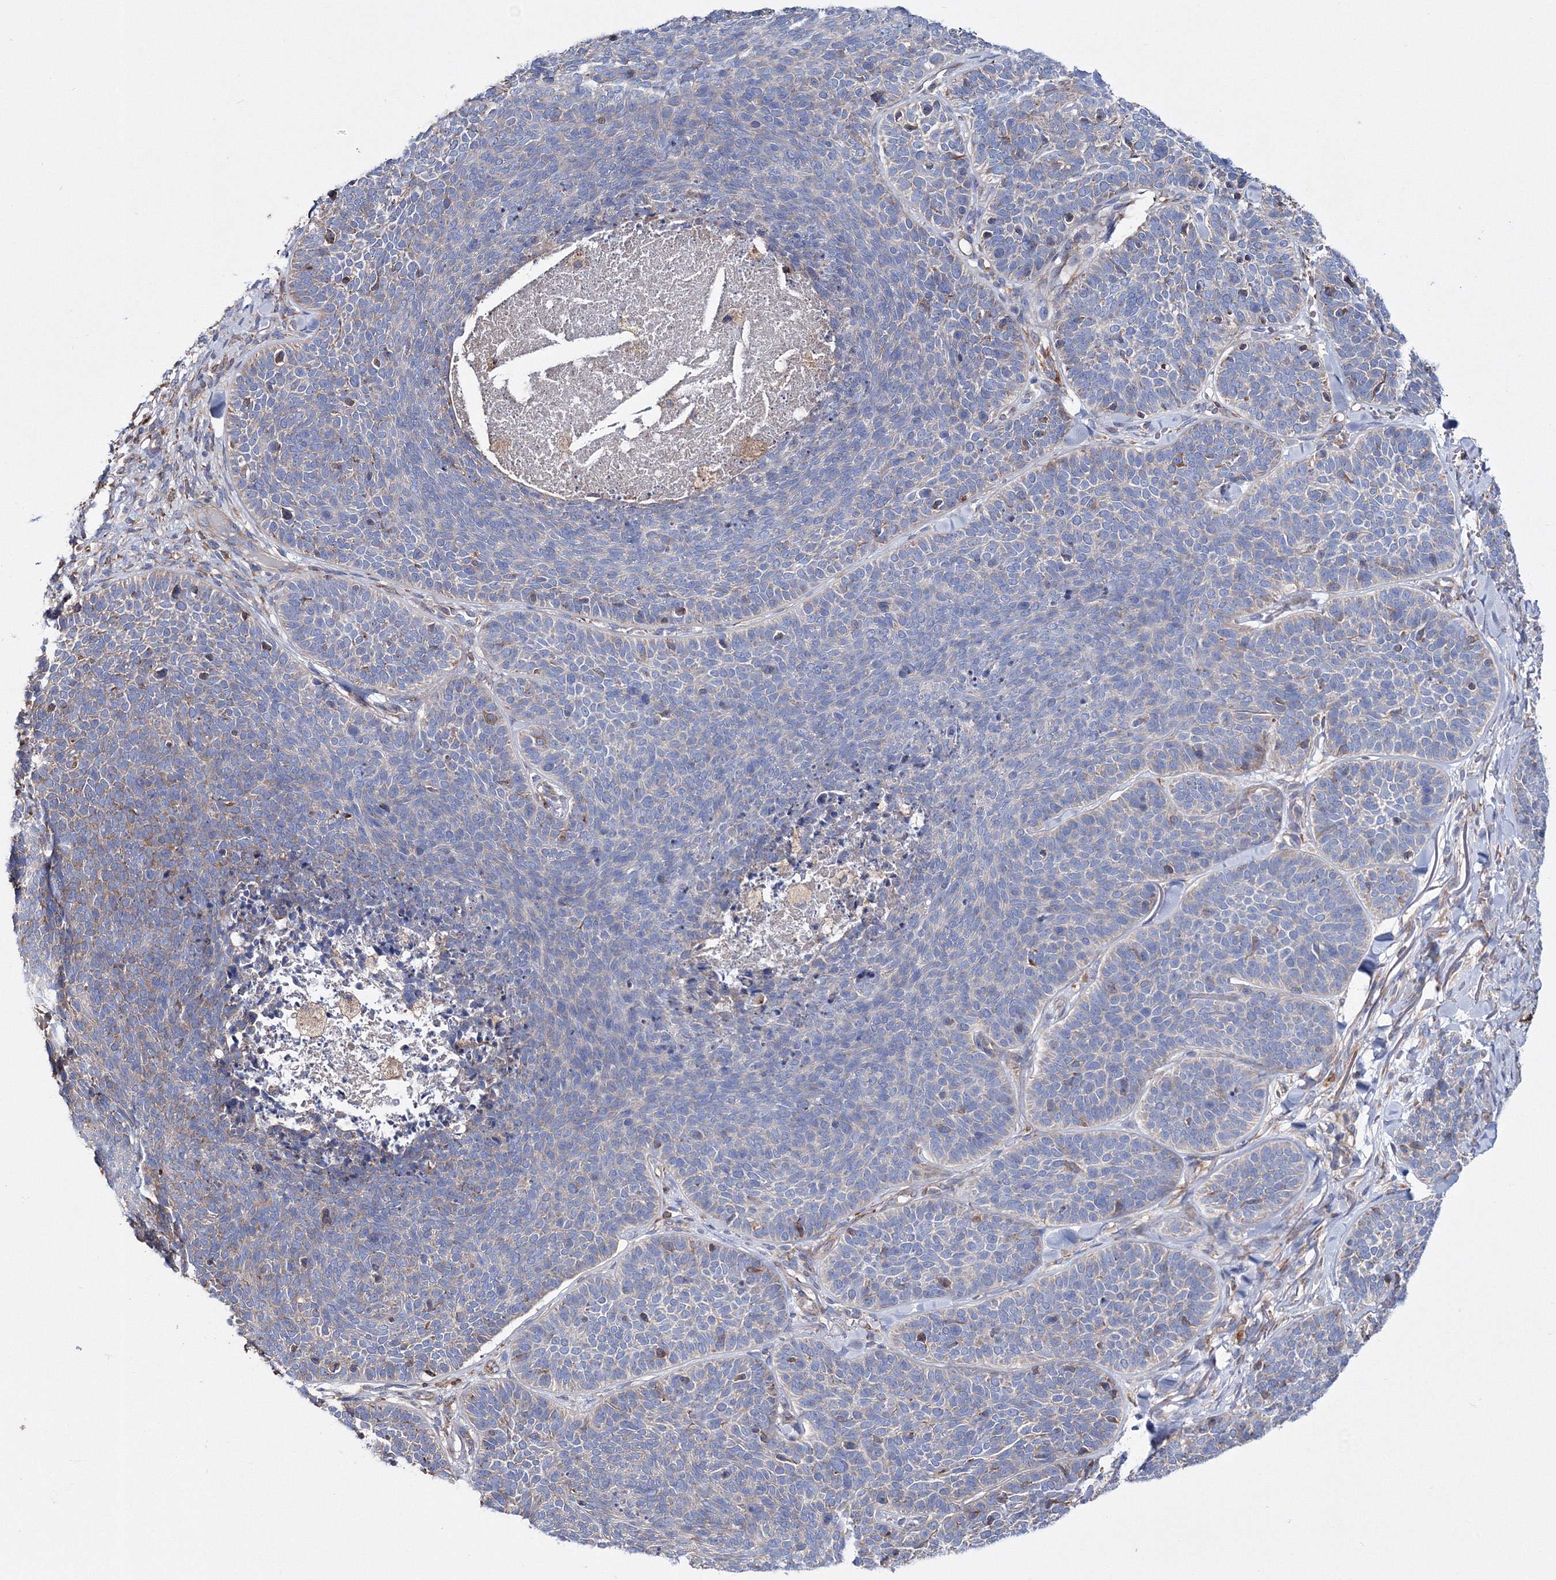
{"staining": {"intensity": "weak", "quantity": "<25%", "location": "cytoplasmic/membranous"}, "tissue": "skin cancer", "cell_type": "Tumor cells", "image_type": "cancer", "snomed": [{"axis": "morphology", "description": "Basal cell carcinoma"}, {"axis": "topography", "description": "Skin"}], "caption": "Immunohistochemistry (IHC) of human skin cancer exhibits no positivity in tumor cells. The staining was performed using DAB to visualize the protein expression in brown, while the nuclei were stained in blue with hematoxylin (Magnification: 20x).", "gene": "VPS8", "patient": {"sex": "male", "age": 85}}